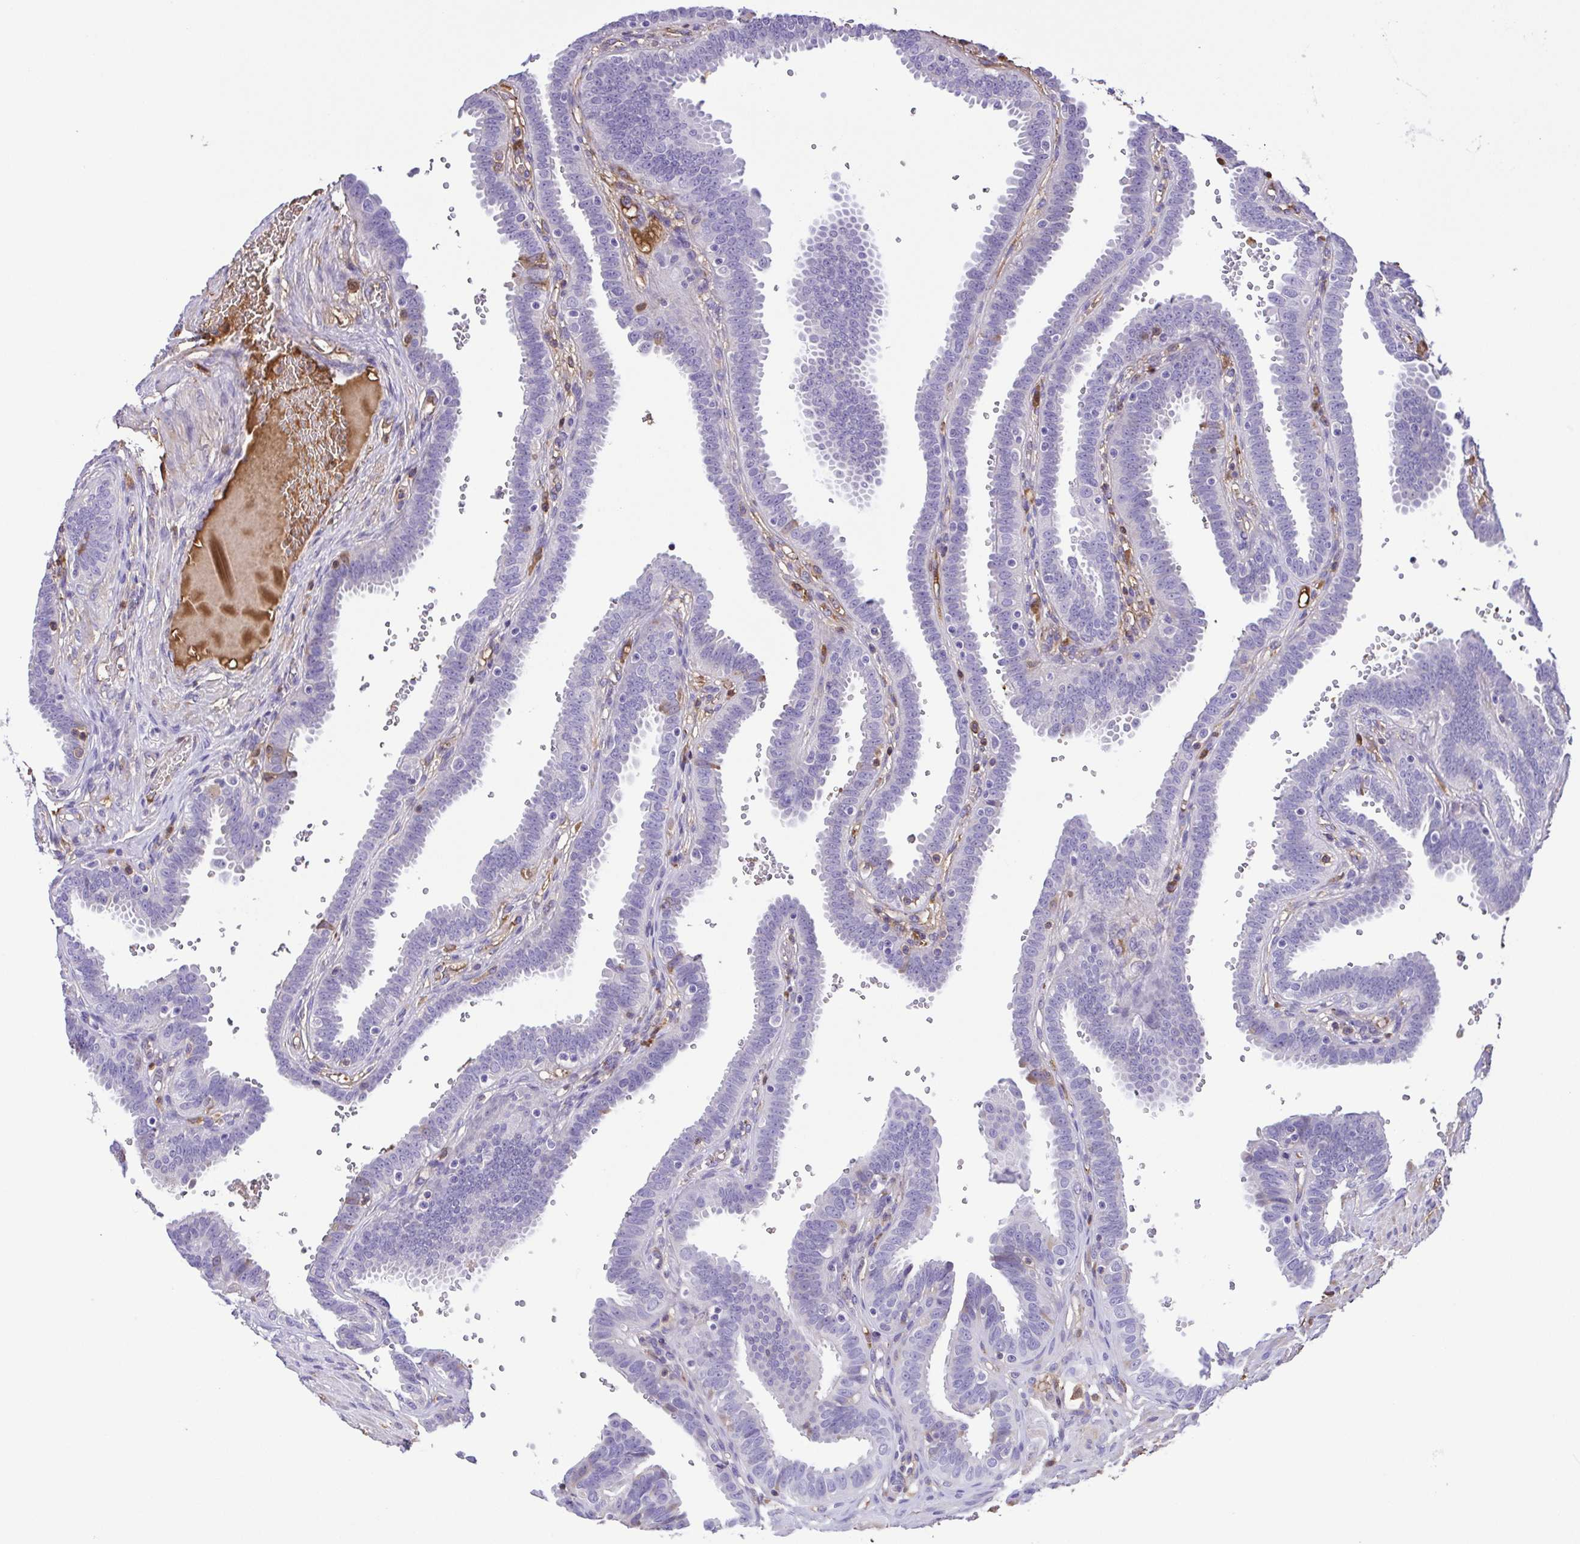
{"staining": {"intensity": "negative", "quantity": "none", "location": "none"}, "tissue": "fallopian tube", "cell_type": "Glandular cells", "image_type": "normal", "snomed": [{"axis": "morphology", "description": "Normal tissue, NOS"}, {"axis": "topography", "description": "Fallopian tube"}], "caption": "Immunohistochemical staining of unremarkable human fallopian tube displays no significant expression in glandular cells. (DAB IHC with hematoxylin counter stain).", "gene": "IGFL1", "patient": {"sex": "female", "age": 37}}